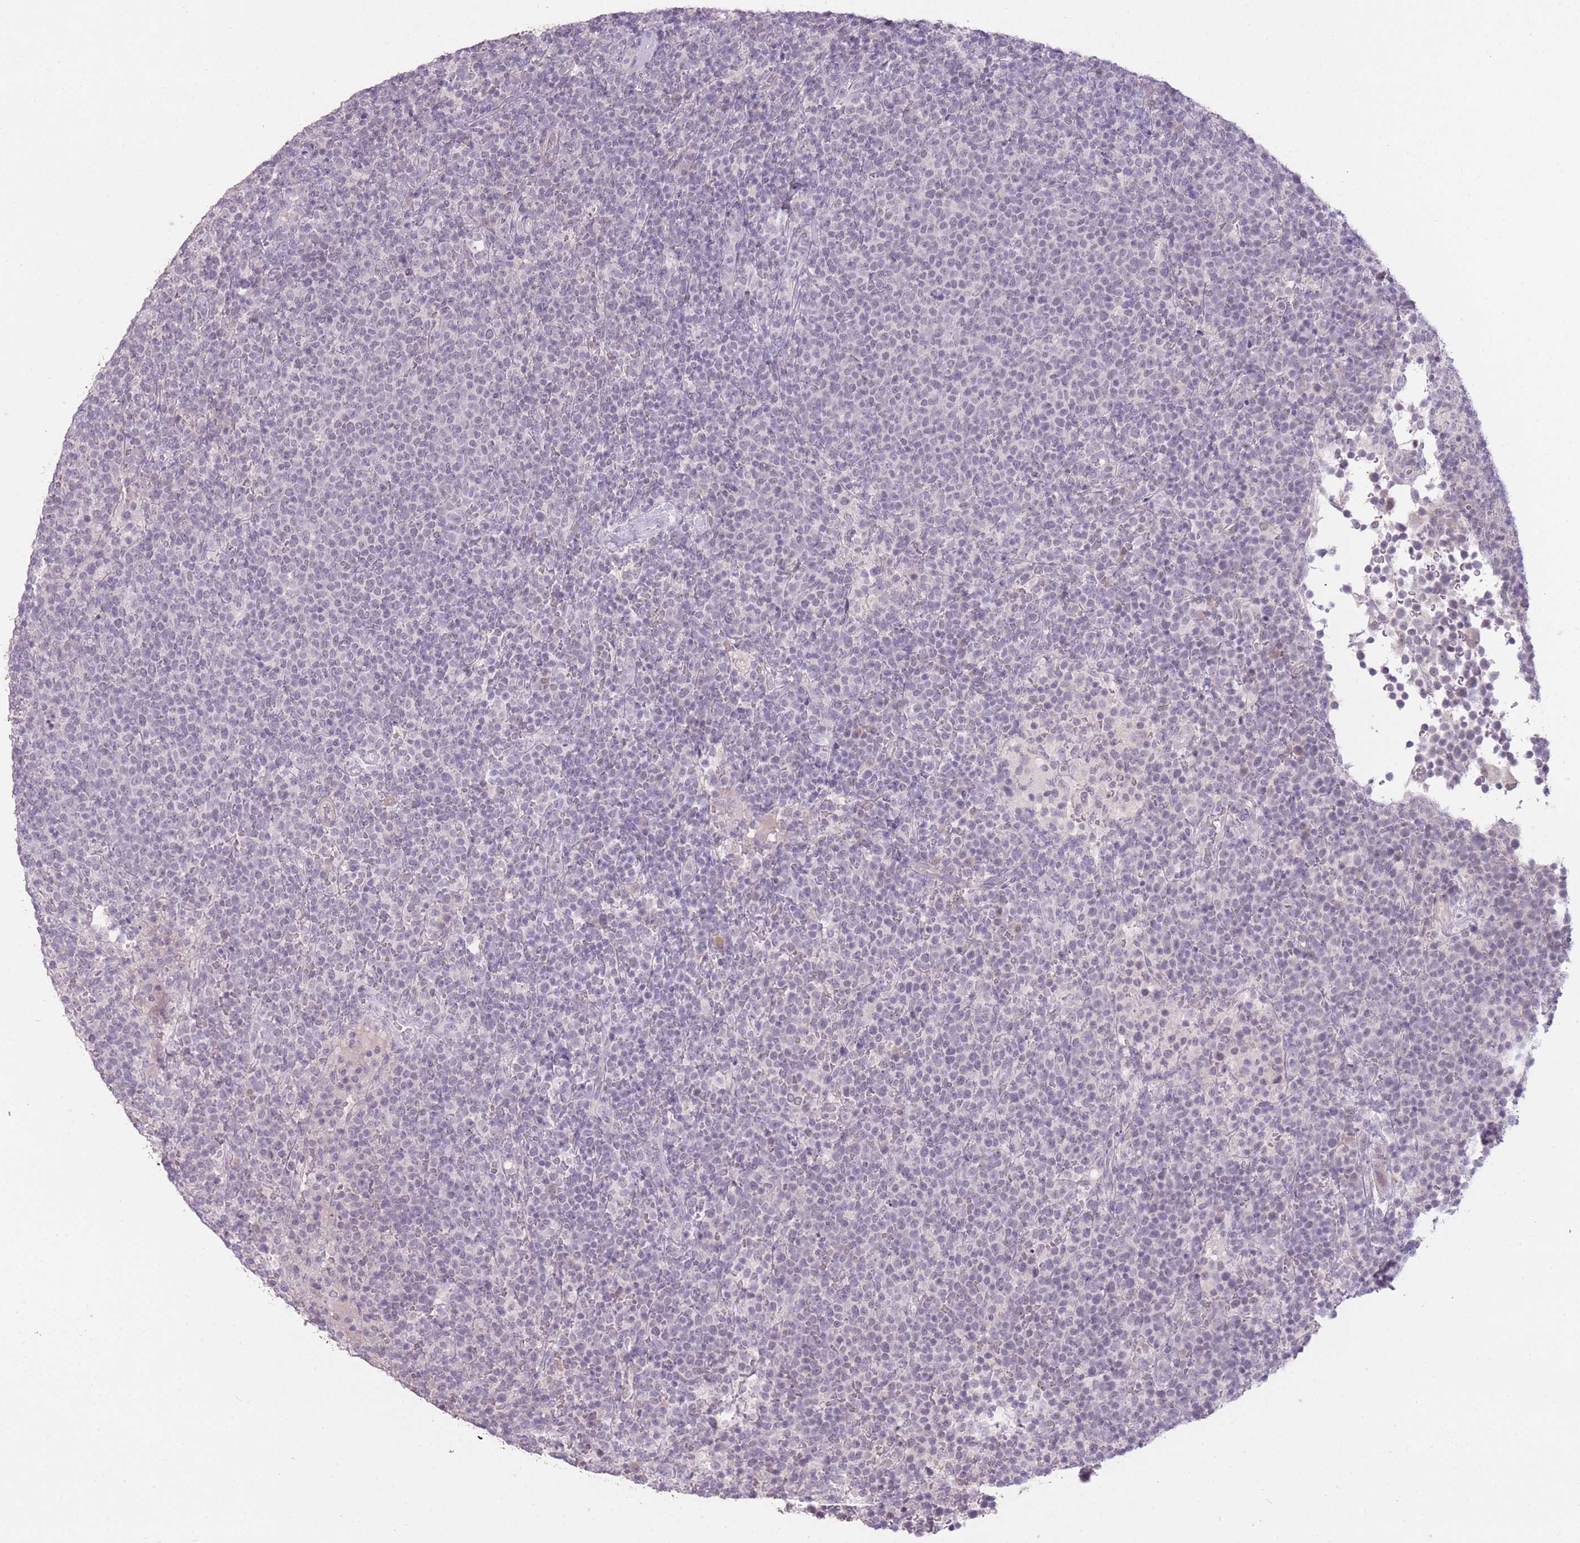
{"staining": {"intensity": "negative", "quantity": "none", "location": "none"}, "tissue": "lymphoma", "cell_type": "Tumor cells", "image_type": "cancer", "snomed": [{"axis": "morphology", "description": "Malignant lymphoma, non-Hodgkin's type, High grade"}, {"axis": "topography", "description": "Lymph node"}], "caption": "Immunohistochemistry of human high-grade malignant lymphoma, non-Hodgkin's type exhibits no staining in tumor cells. (DAB (3,3'-diaminobenzidine) immunohistochemistry (IHC) with hematoxylin counter stain).", "gene": "ZBTB24", "patient": {"sex": "male", "age": 61}}